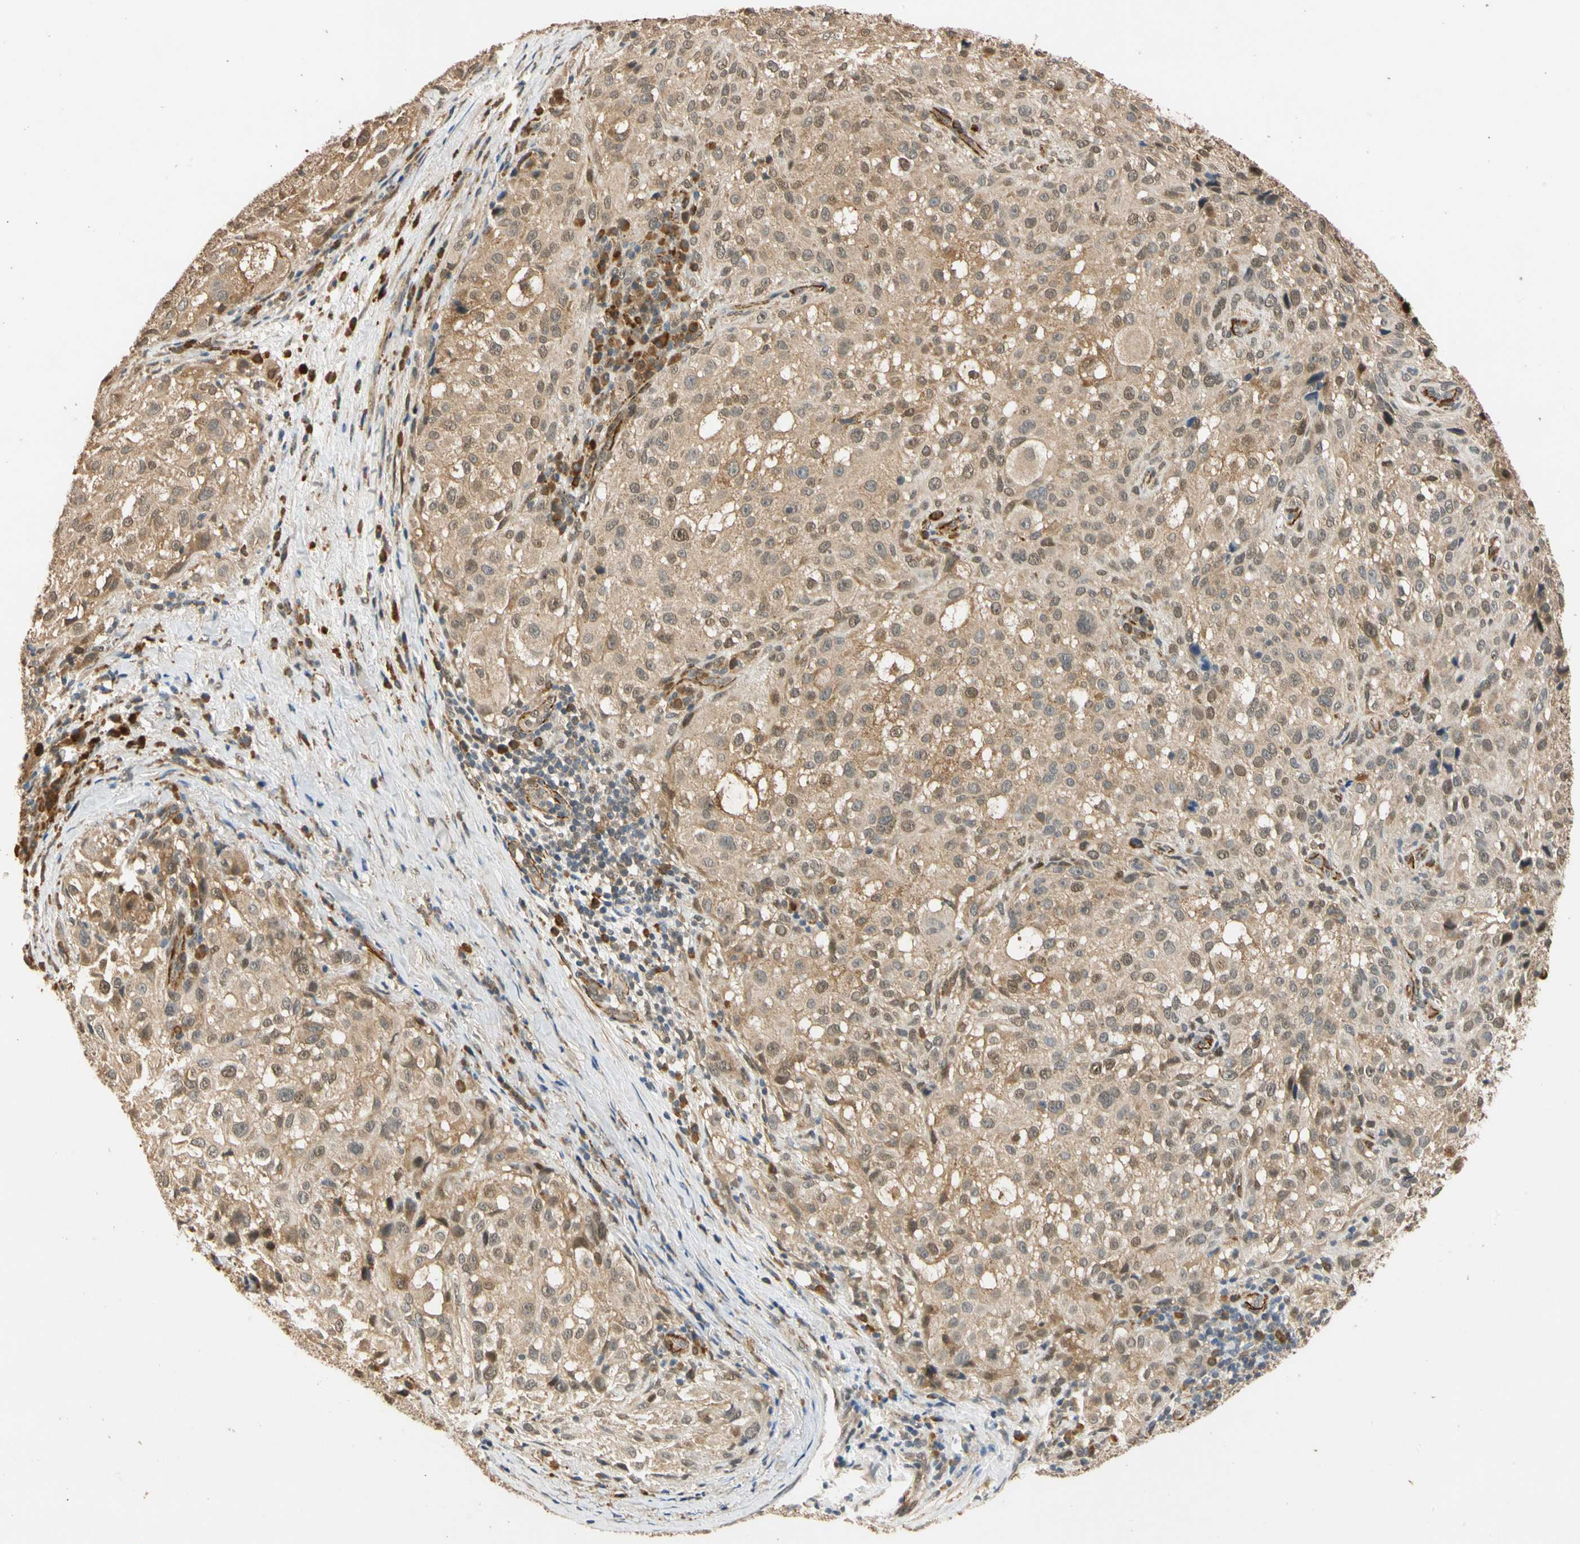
{"staining": {"intensity": "weak", "quantity": "25%-75%", "location": "cytoplasmic/membranous"}, "tissue": "melanoma", "cell_type": "Tumor cells", "image_type": "cancer", "snomed": [{"axis": "morphology", "description": "Necrosis, NOS"}, {"axis": "morphology", "description": "Malignant melanoma, NOS"}, {"axis": "topography", "description": "Skin"}], "caption": "Human melanoma stained for a protein (brown) shows weak cytoplasmic/membranous positive expression in about 25%-75% of tumor cells.", "gene": "QSER1", "patient": {"sex": "female", "age": 87}}